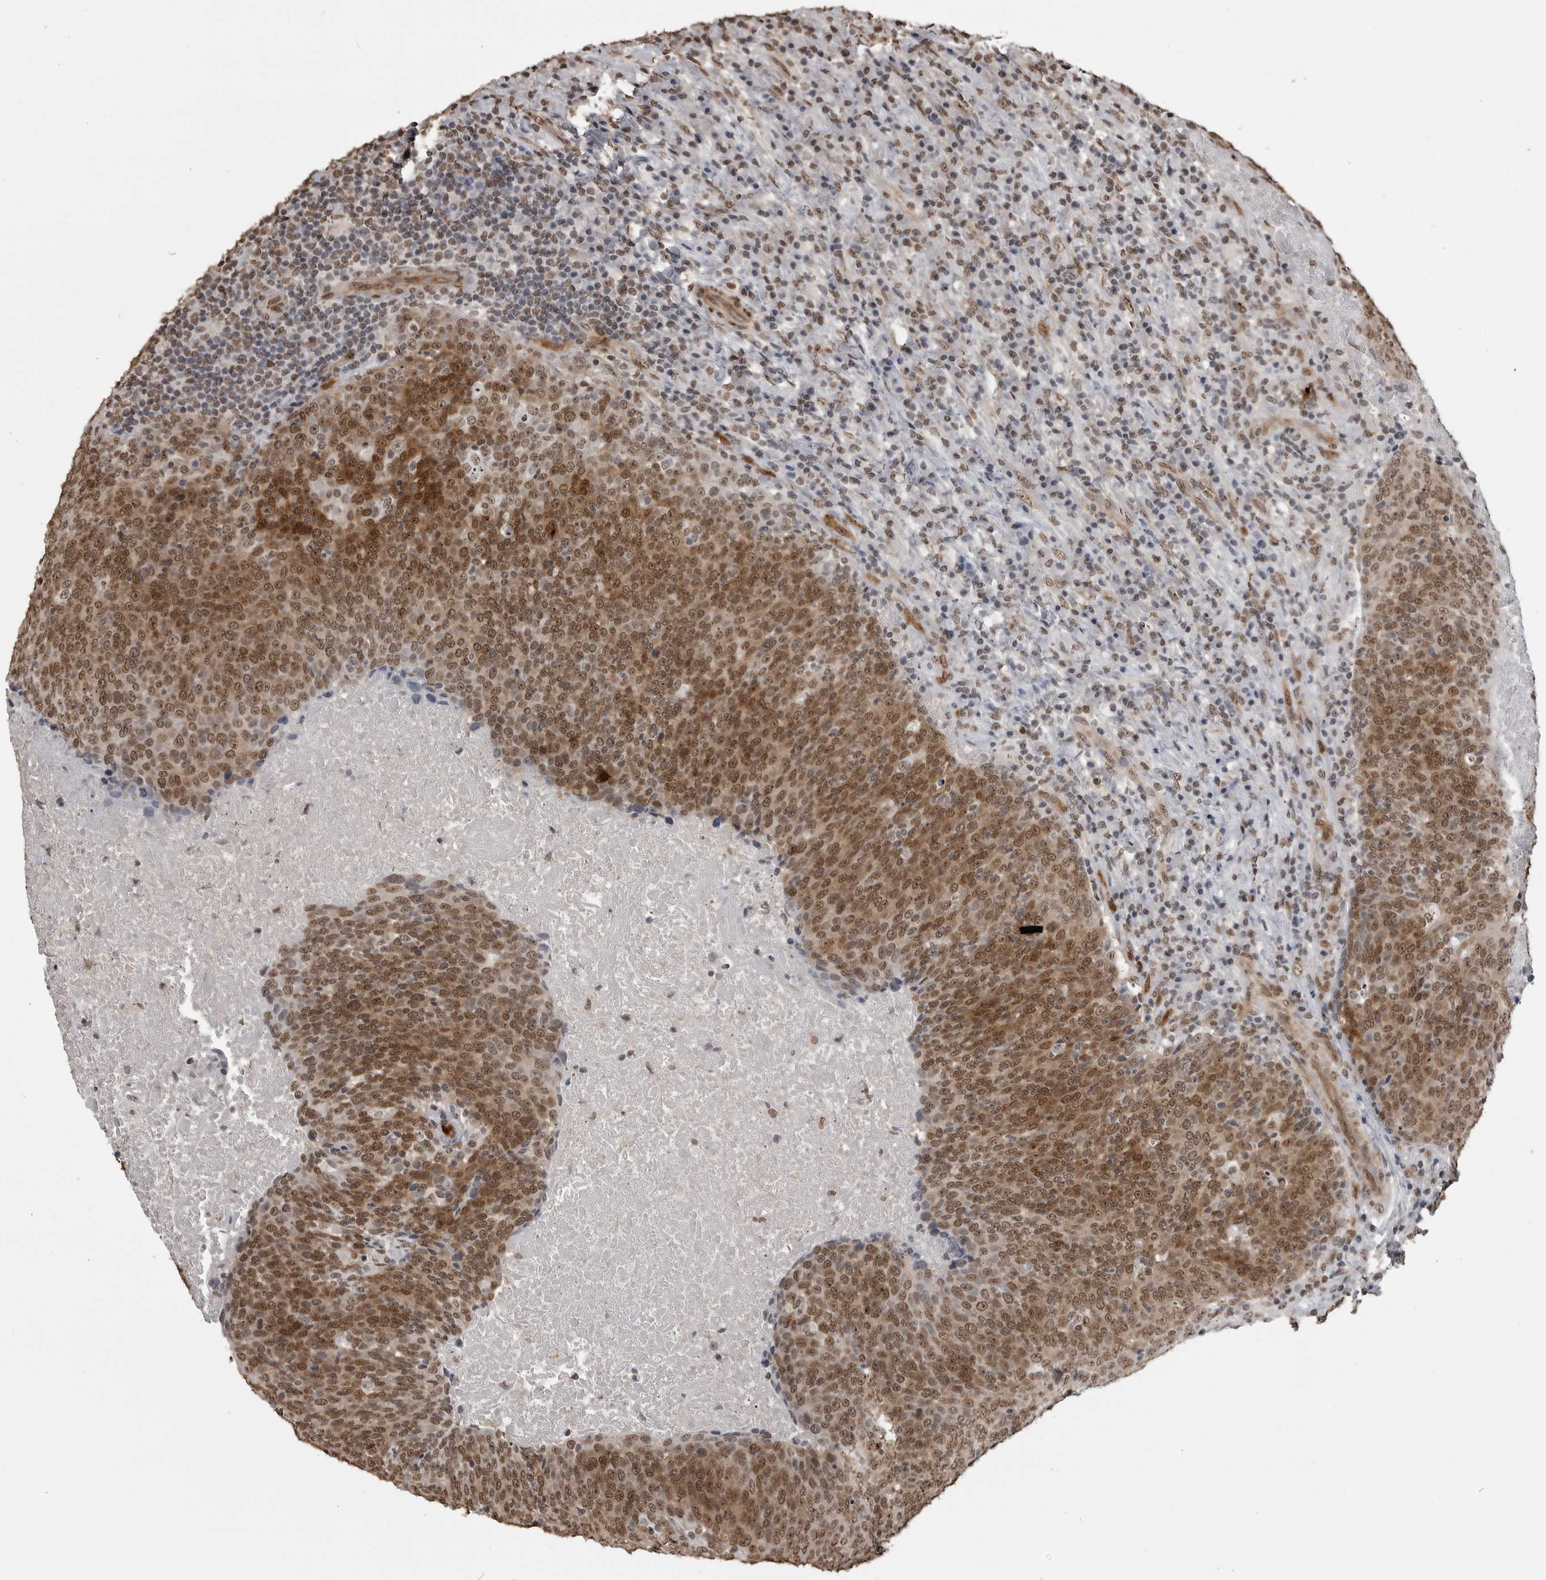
{"staining": {"intensity": "moderate", "quantity": ">75%", "location": "cytoplasmic/membranous,nuclear"}, "tissue": "head and neck cancer", "cell_type": "Tumor cells", "image_type": "cancer", "snomed": [{"axis": "morphology", "description": "Squamous cell carcinoma, NOS"}, {"axis": "morphology", "description": "Squamous cell carcinoma, metastatic, NOS"}, {"axis": "topography", "description": "Lymph node"}, {"axis": "topography", "description": "Head-Neck"}], "caption": "Tumor cells reveal medium levels of moderate cytoplasmic/membranous and nuclear staining in about >75% of cells in squamous cell carcinoma (head and neck).", "gene": "SMAD2", "patient": {"sex": "male", "age": 62}}